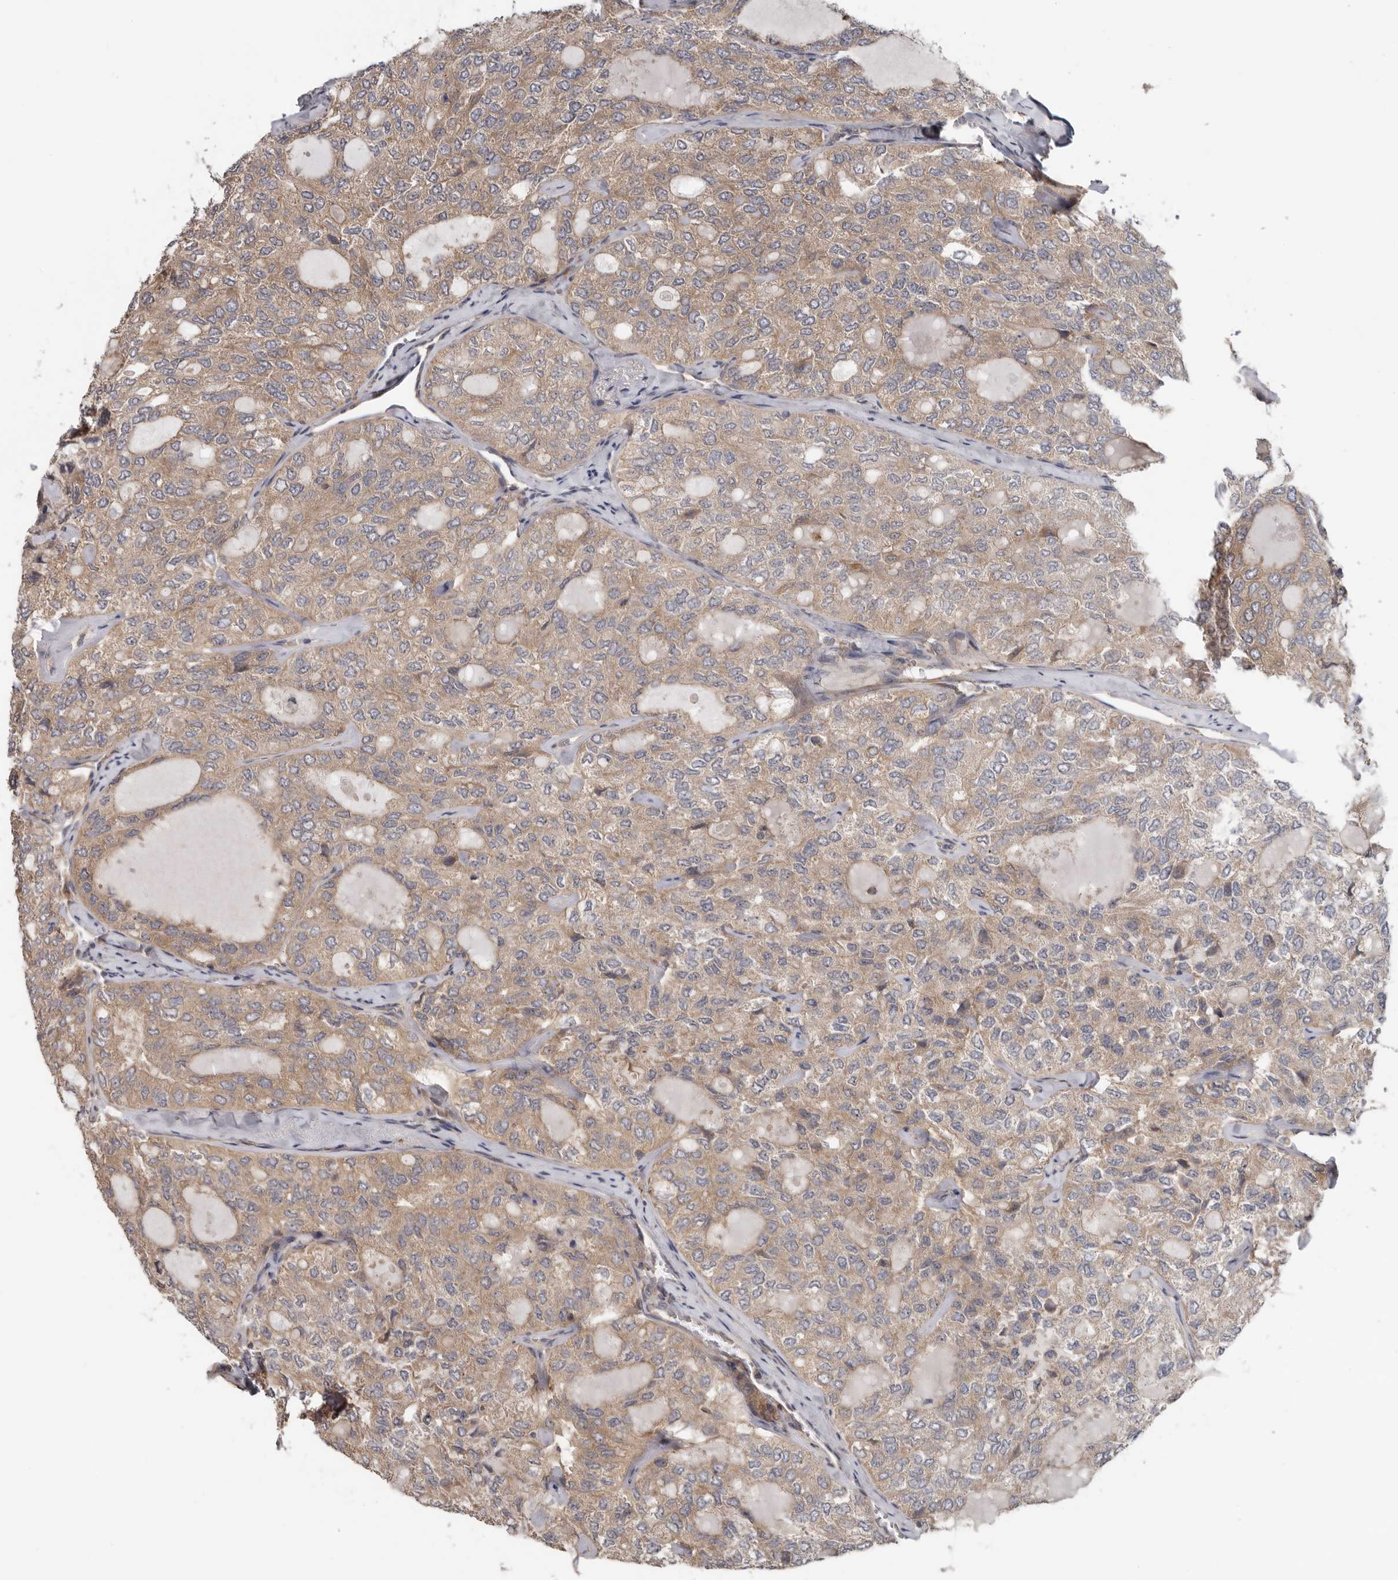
{"staining": {"intensity": "weak", "quantity": ">75%", "location": "cytoplasmic/membranous"}, "tissue": "thyroid cancer", "cell_type": "Tumor cells", "image_type": "cancer", "snomed": [{"axis": "morphology", "description": "Follicular adenoma carcinoma, NOS"}, {"axis": "topography", "description": "Thyroid gland"}], "caption": "Immunohistochemical staining of human follicular adenoma carcinoma (thyroid) reveals low levels of weak cytoplasmic/membranous protein expression in approximately >75% of tumor cells. (DAB = brown stain, brightfield microscopy at high magnification).", "gene": "HINT3", "patient": {"sex": "male", "age": 75}}